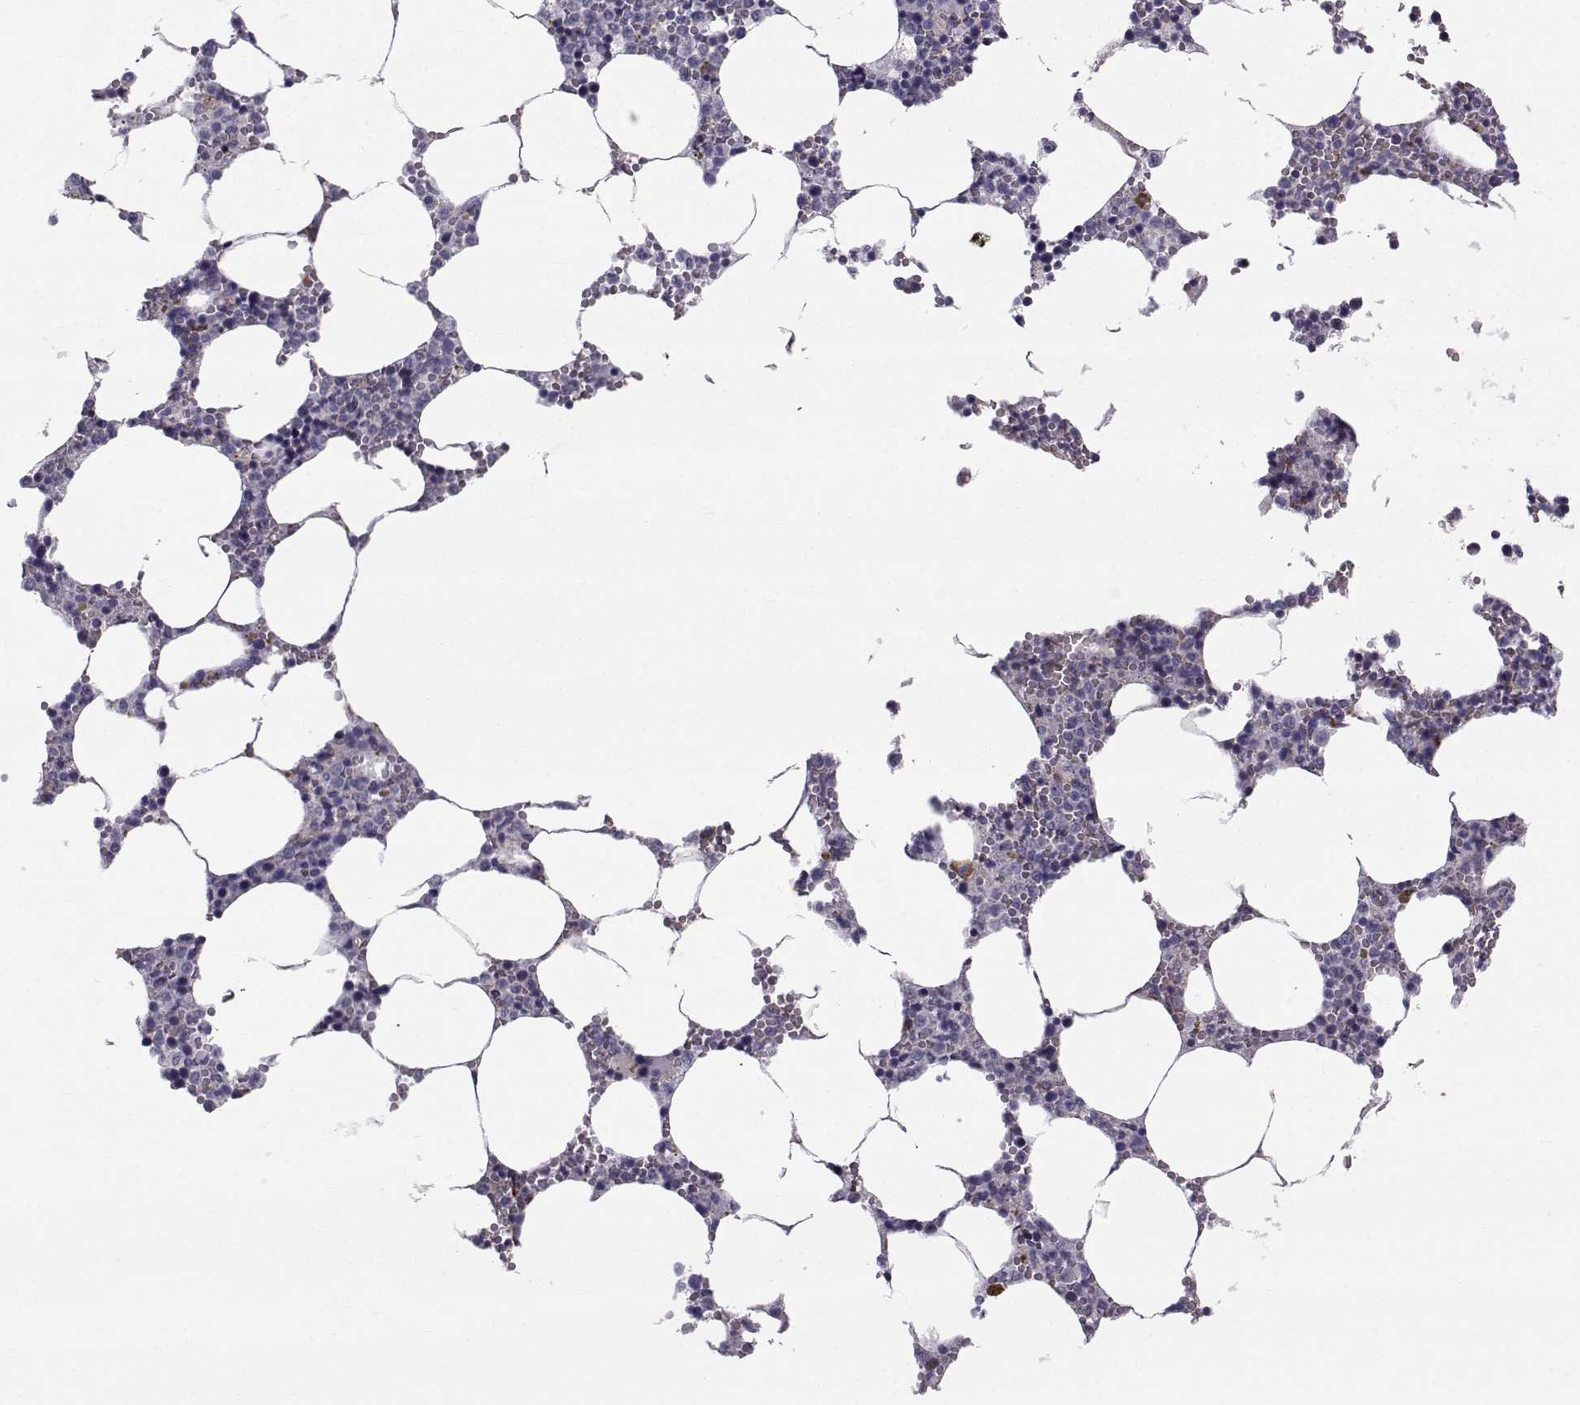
{"staining": {"intensity": "moderate", "quantity": "<25%", "location": "cytoplasmic/membranous"}, "tissue": "bone marrow", "cell_type": "Hematopoietic cells", "image_type": "normal", "snomed": [{"axis": "morphology", "description": "Normal tissue, NOS"}, {"axis": "topography", "description": "Bone marrow"}], "caption": "The photomicrograph shows a brown stain indicating the presence of a protein in the cytoplasmic/membranous of hematopoietic cells in bone marrow. (Stains: DAB in brown, nuclei in blue, Microscopy: brightfield microscopy at high magnification).", "gene": "QPCT", "patient": {"sex": "female", "age": 64}}